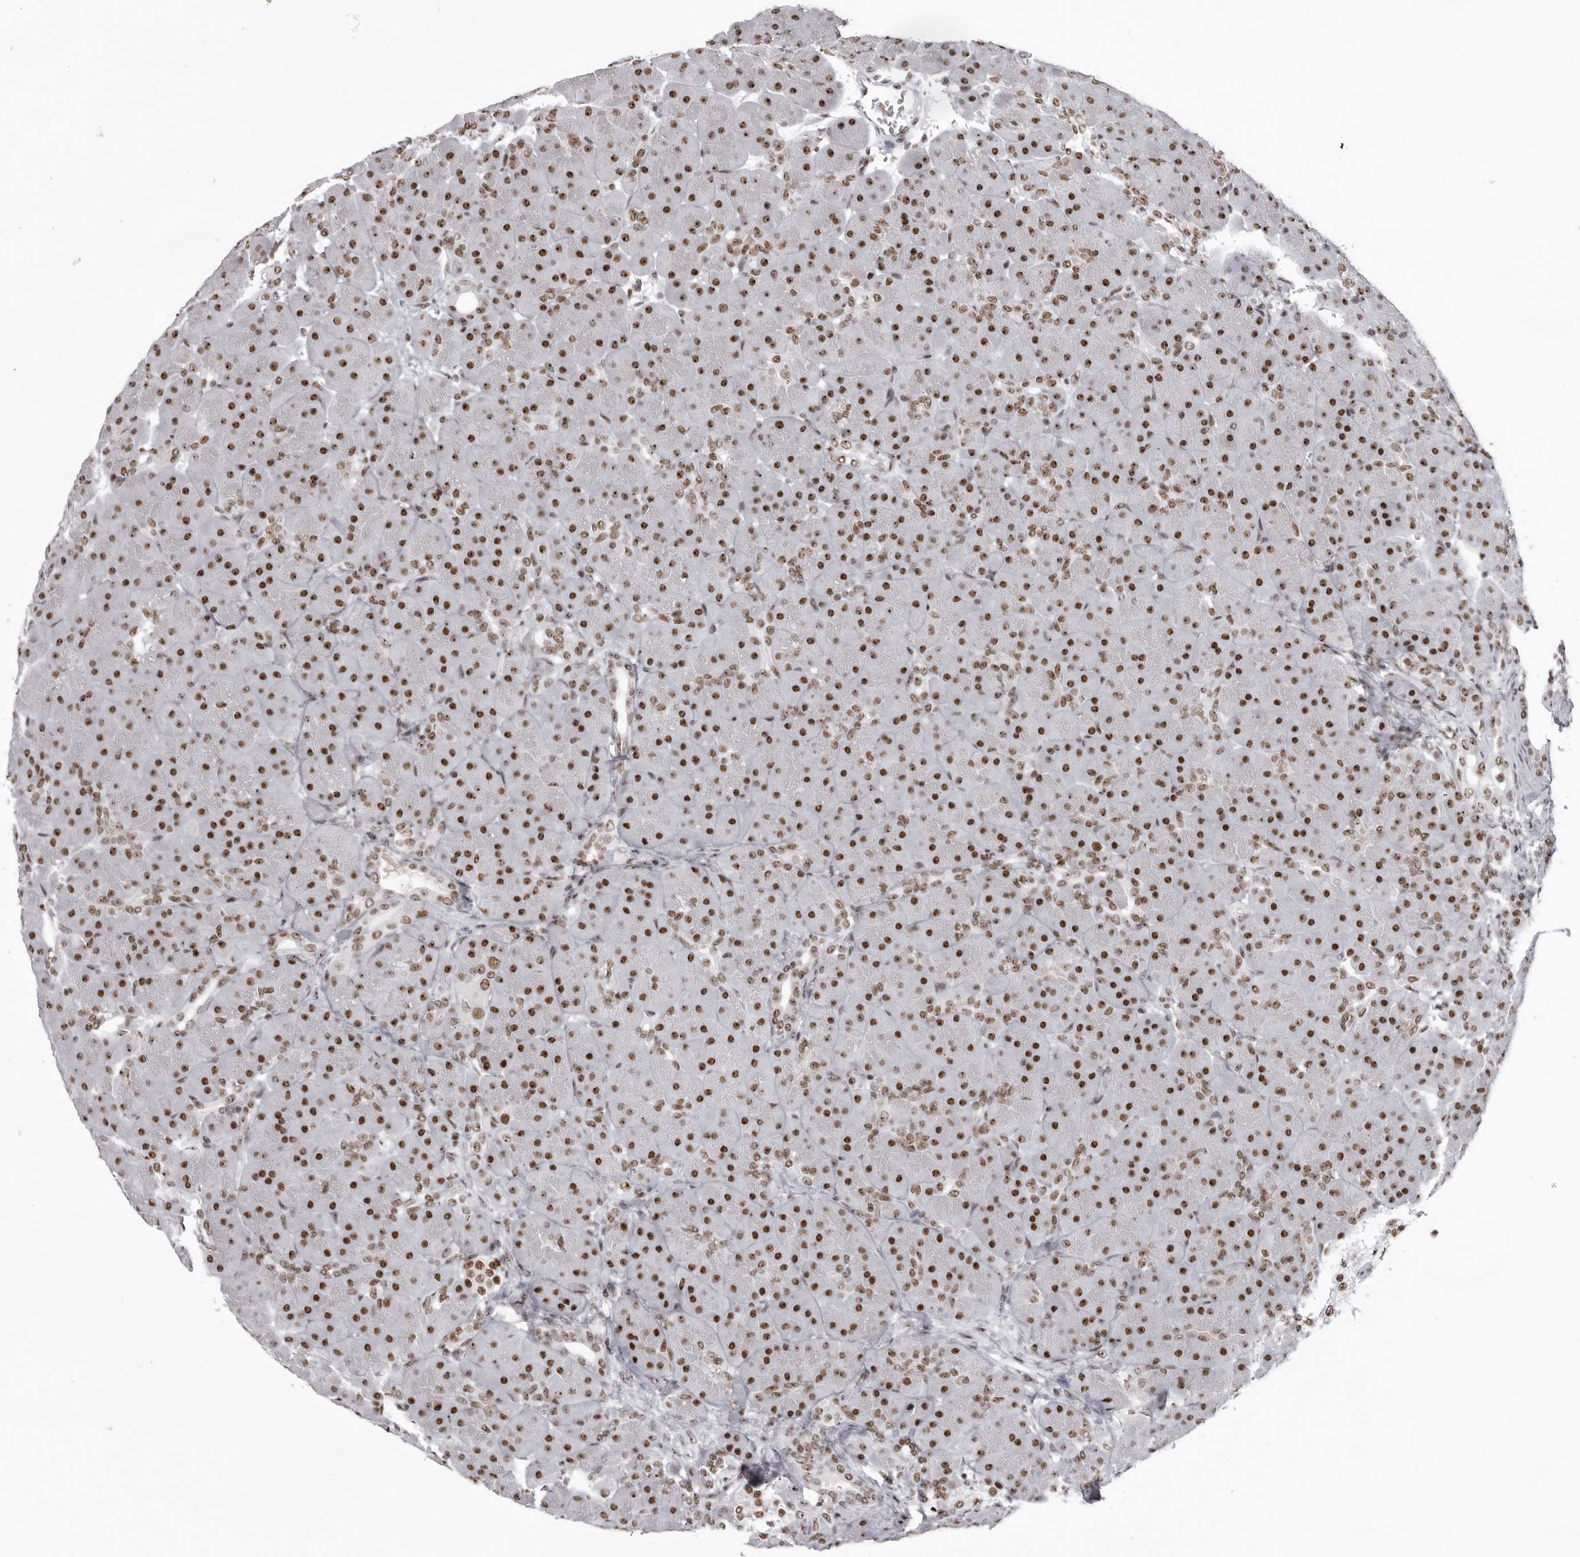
{"staining": {"intensity": "strong", "quantity": ">75%", "location": "nuclear"}, "tissue": "pancreas", "cell_type": "Exocrine glandular cells", "image_type": "normal", "snomed": [{"axis": "morphology", "description": "Normal tissue, NOS"}, {"axis": "topography", "description": "Pancreas"}], "caption": "DAB immunohistochemical staining of unremarkable human pancreas shows strong nuclear protein staining in about >75% of exocrine glandular cells.", "gene": "DHX9", "patient": {"sex": "male", "age": 66}}